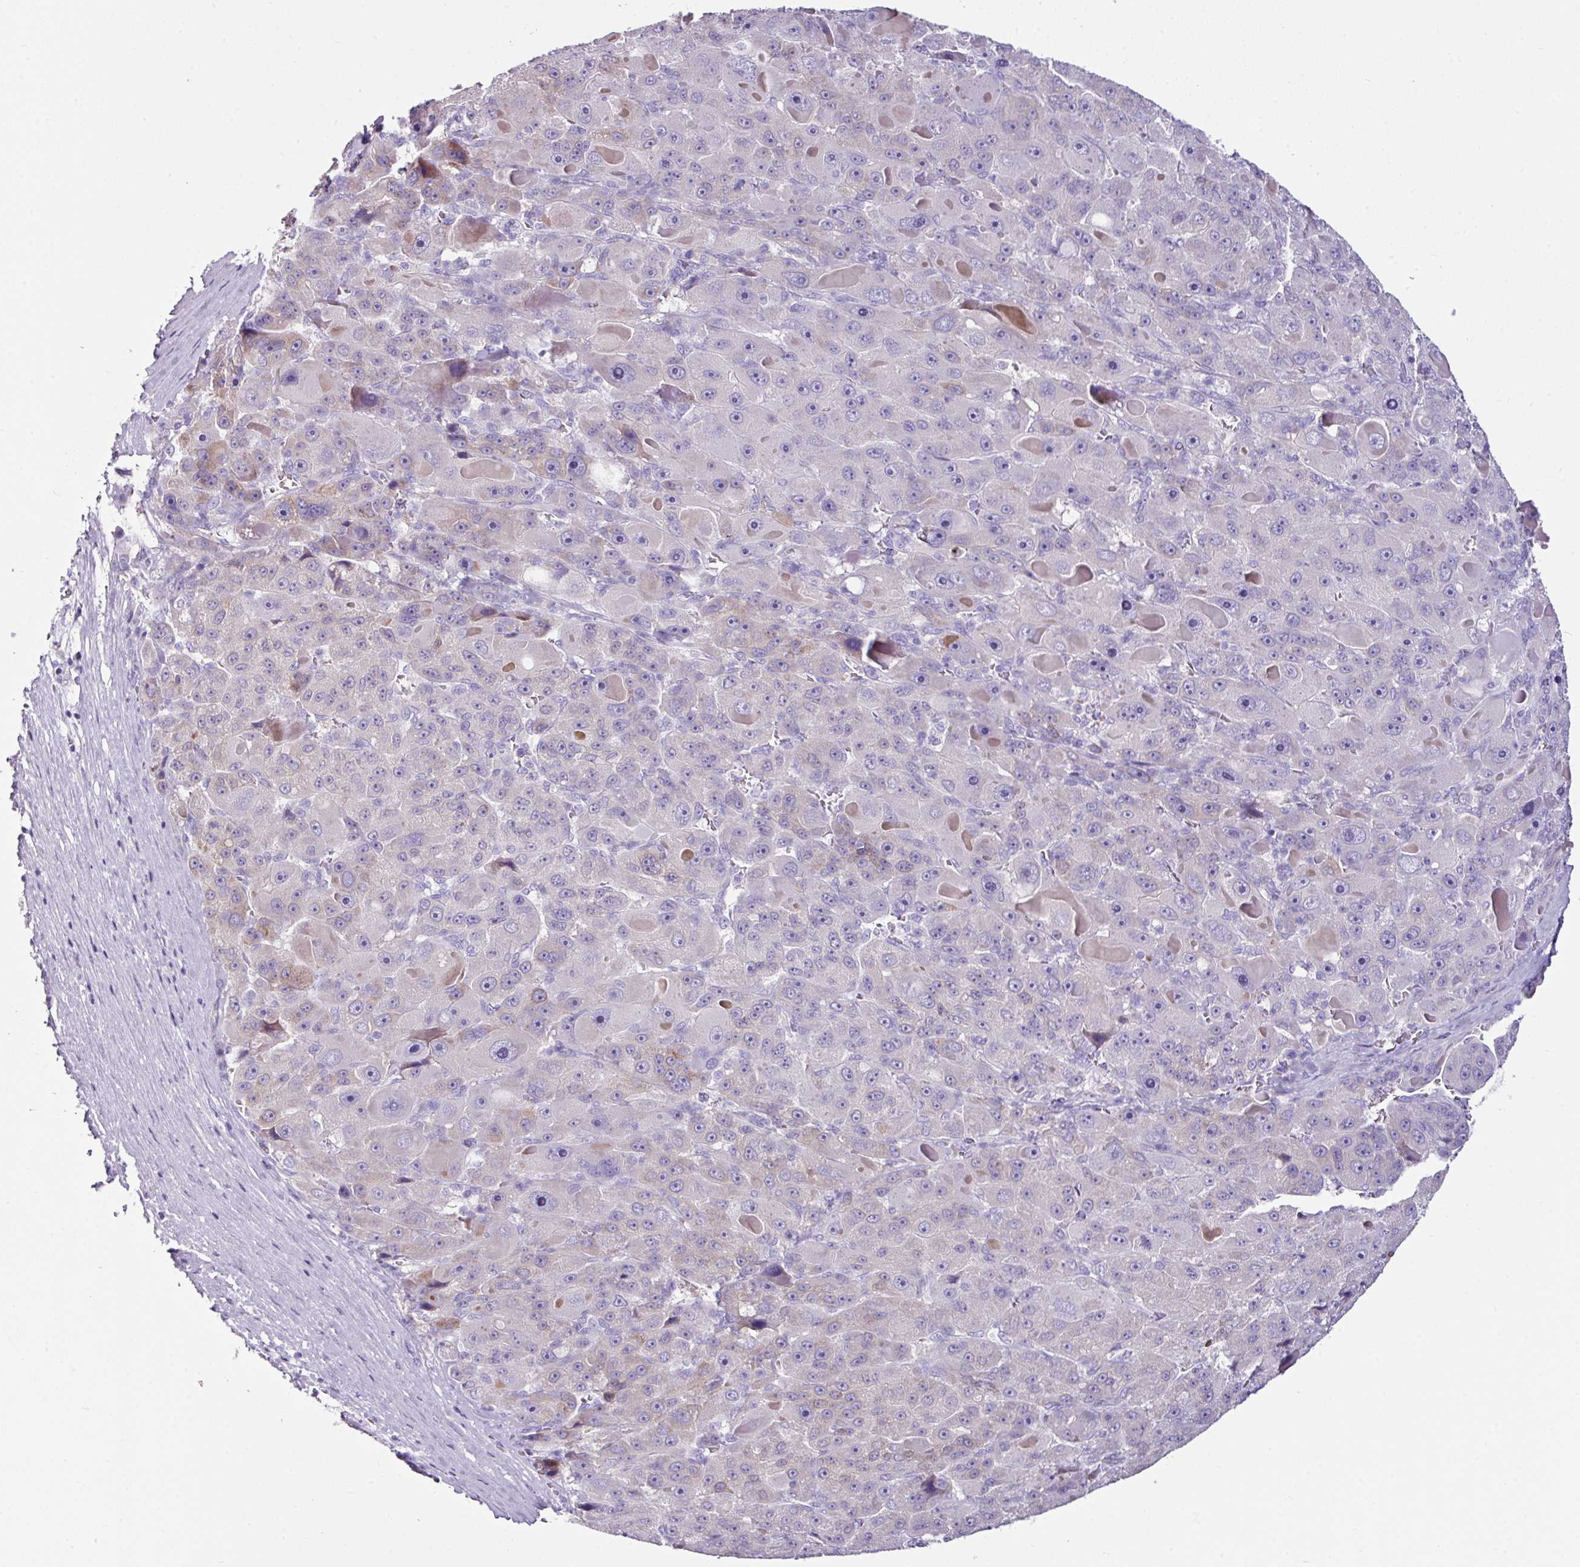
{"staining": {"intensity": "weak", "quantity": "<25%", "location": "cytoplasmic/membranous"}, "tissue": "liver cancer", "cell_type": "Tumor cells", "image_type": "cancer", "snomed": [{"axis": "morphology", "description": "Carcinoma, Hepatocellular, NOS"}, {"axis": "topography", "description": "Liver"}], "caption": "The immunohistochemistry (IHC) histopathology image has no significant expression in tumor cells of liver hepatocellular carcinoma tissue.", "gene": "GLP2R", "patient": {"sex": "male", "age": 76}}